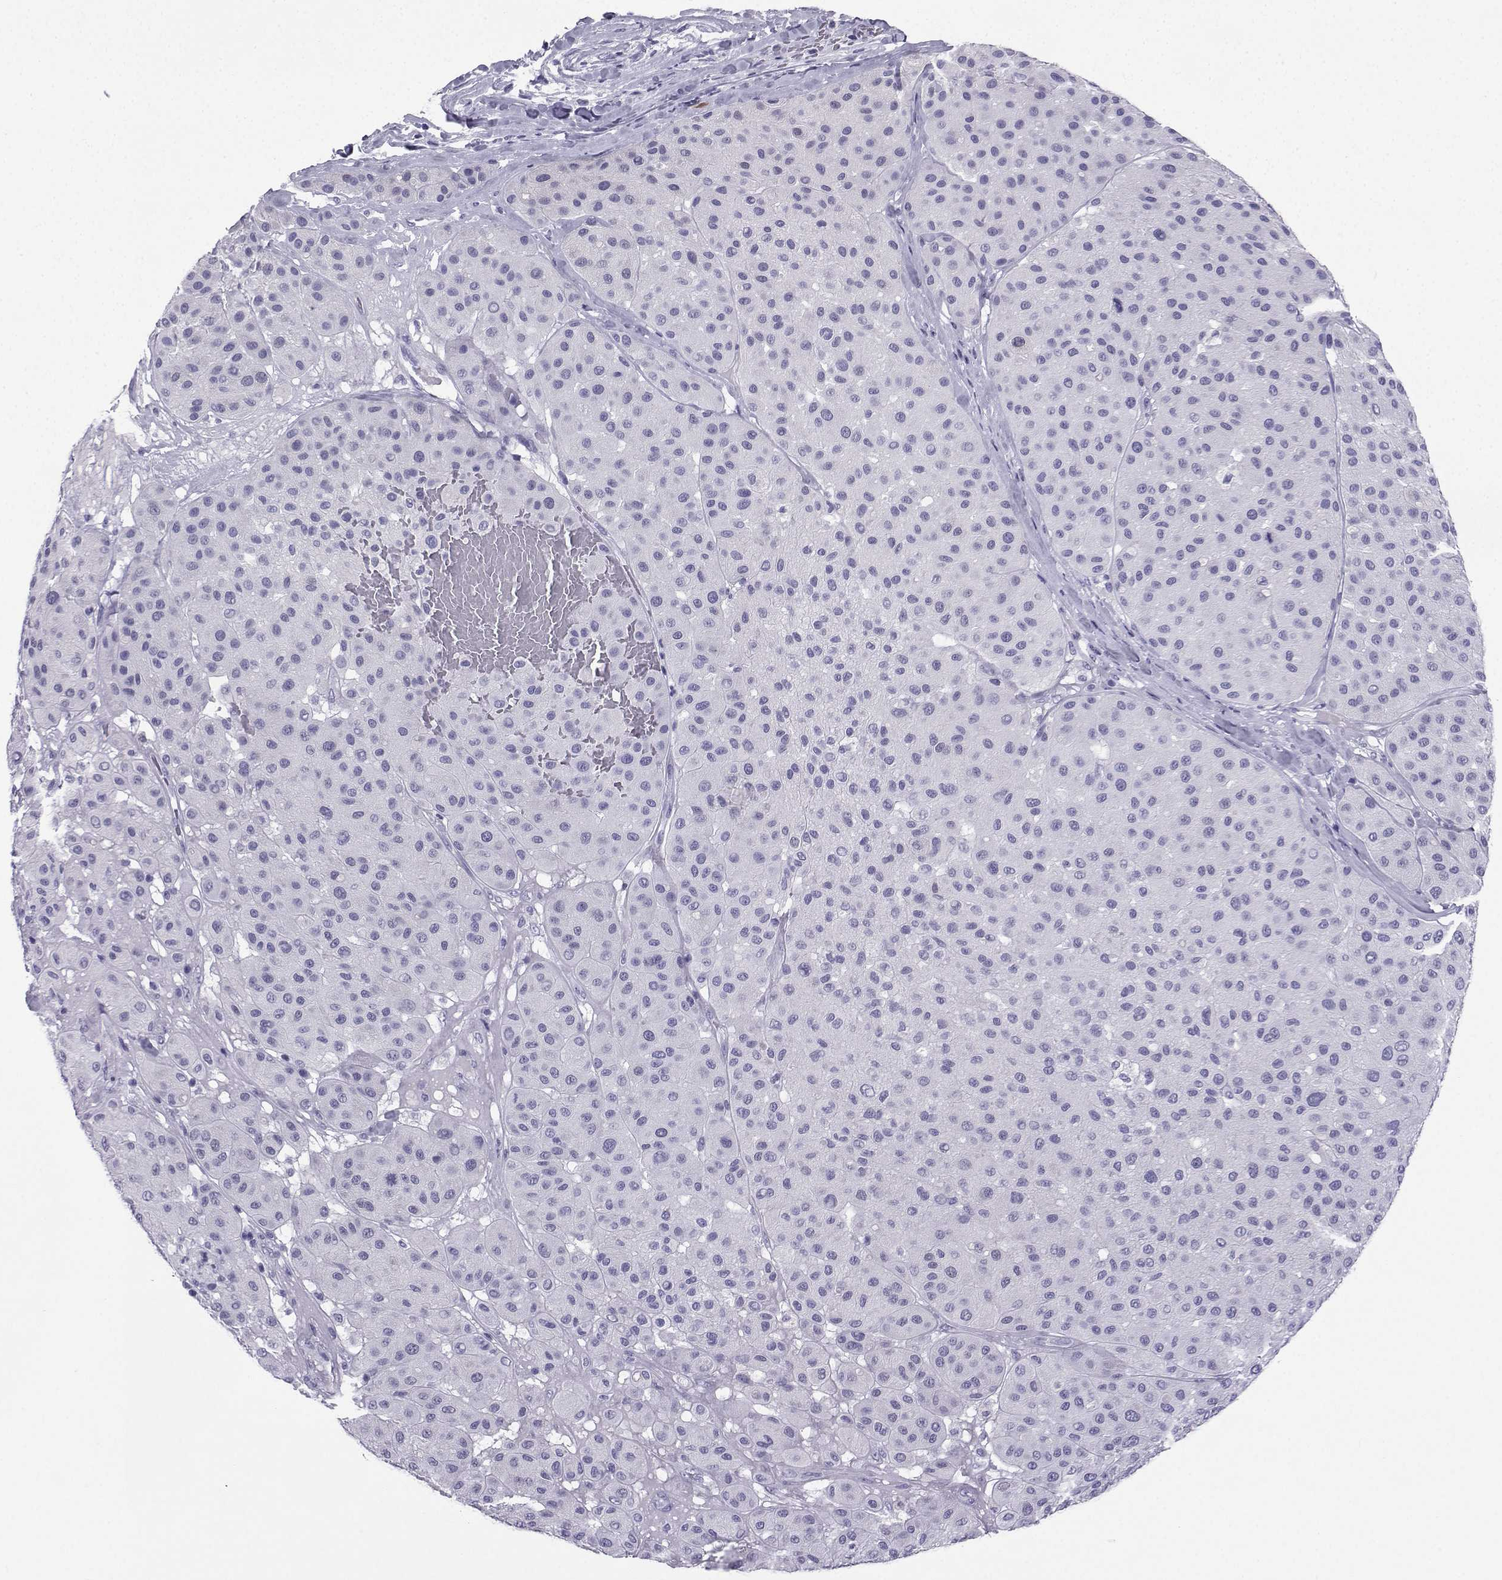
{"staining": {"intensity": "negative", "quantity": "none", "location": "none"}, "tissue": "melanoma", "cell_type": "Tumor cells", "image_type": "cancer", "snomed": [{"axis": "morphology", "description": "Malignant melanoma, Metastatic site"}, {"axis": "topography", "description": "Smooth muscle"}], "caption": "A high-resolution photomicrograph shows IHC staining of melanoma, which exhibits no significant staining in tumor cells.", "gene": "SLC18A2", "patient": {"sex": "male", "age": 41}}